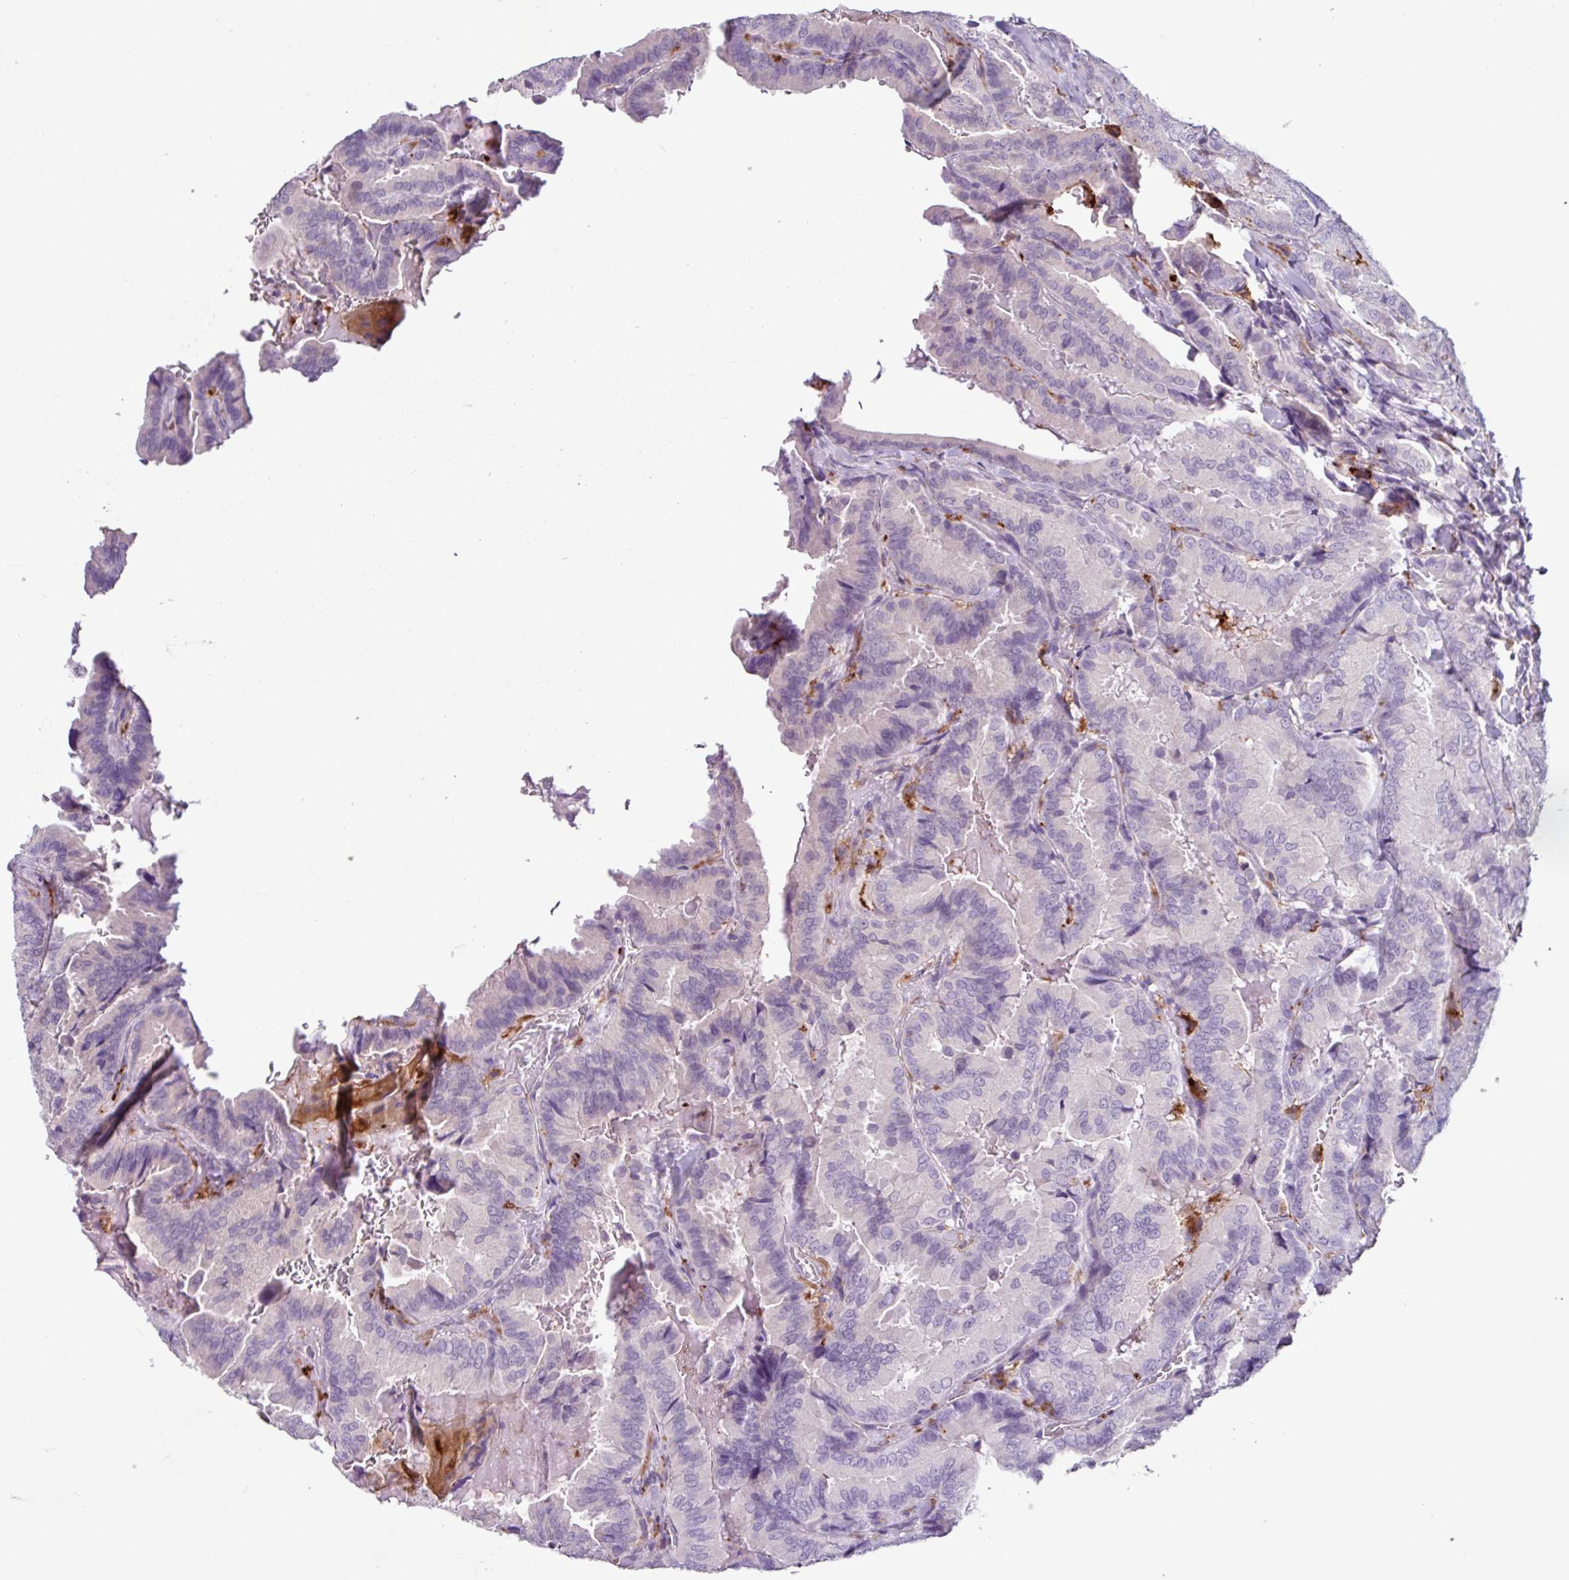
{"staining": {"intensity": "negative", "quantity": "none", "location": "none"}, "tissue": "thyroid cancer", "cell_type": "Tumor cells", "image_type": "cancer", "snomed": [{"axis": "morphology", "description": "Papillary adenocarcinoma, NOS"}, {"axis": "topography", "description": "Thyroid gland"}], "caption": "Protein analysis of thyroid papillary adenocarcinoma reveals no significant positivity in tumor cells.", "gene": "C9orf24", "patient": {"sex": "male", "age": 61}}